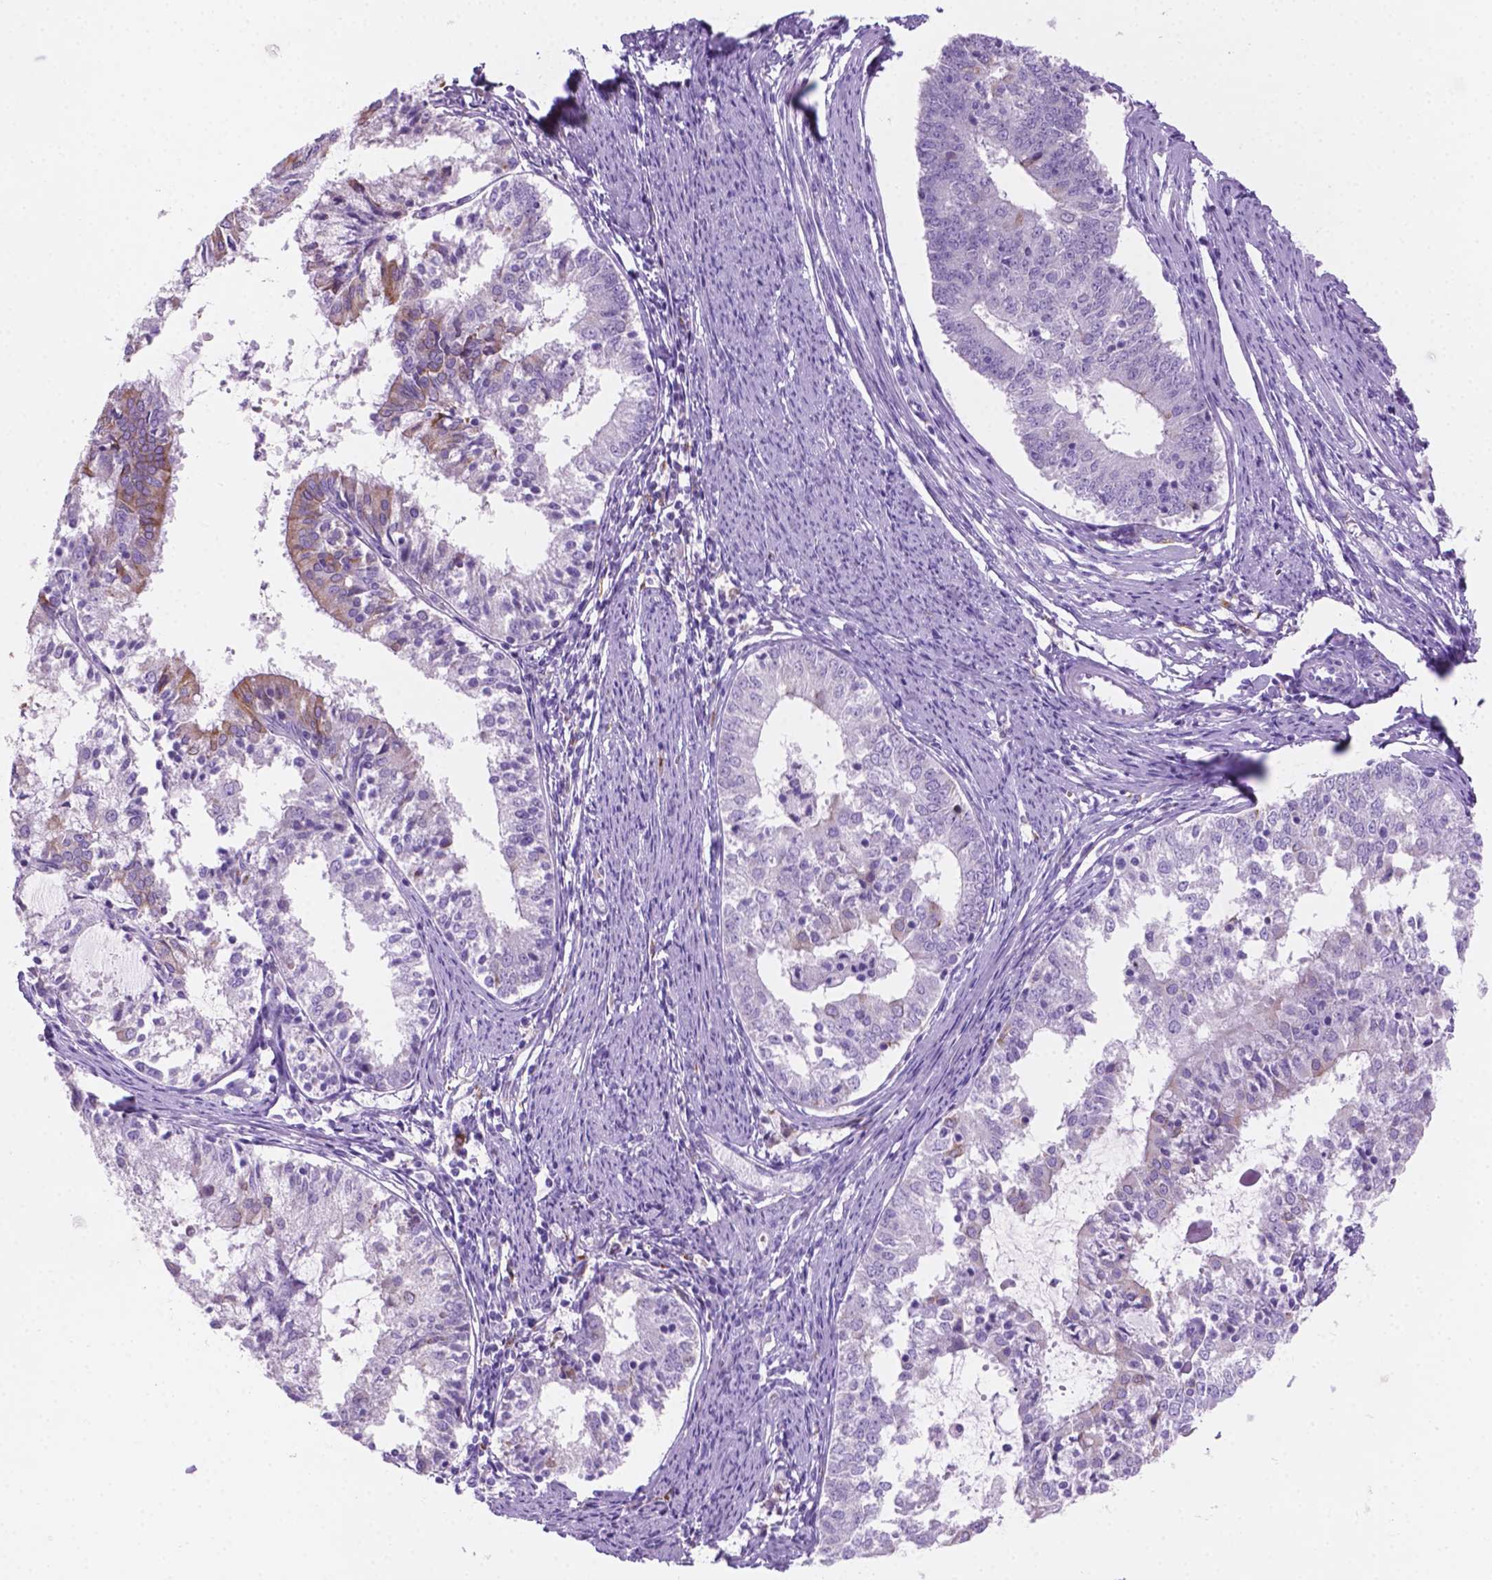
{"staining": {"intensity": "moderate", "quantity": "<25%", "location": "cytoplasmic/membranous"}, "tissue": "endometrial cancer", "cell_type": "Tumor cells", "image_type": "cancer", "snomed": [{"axis": "morphology", "description": "Adenocarcinoma, NOS"}, {"axis": "topography", "description": "Endometrium"}], "caption": "Tumor cells show low levels of moderate cytoplasmic/membranous expression in approximately <25% of cells in human adenocarcinoma (endometrial). (Stains: DAB in brown, nuclei in blue, Microscopy: brightfield microscopy at high magnification).", "gene": "GRIN2B", "patient": {"sex": "female", "age": 57}}